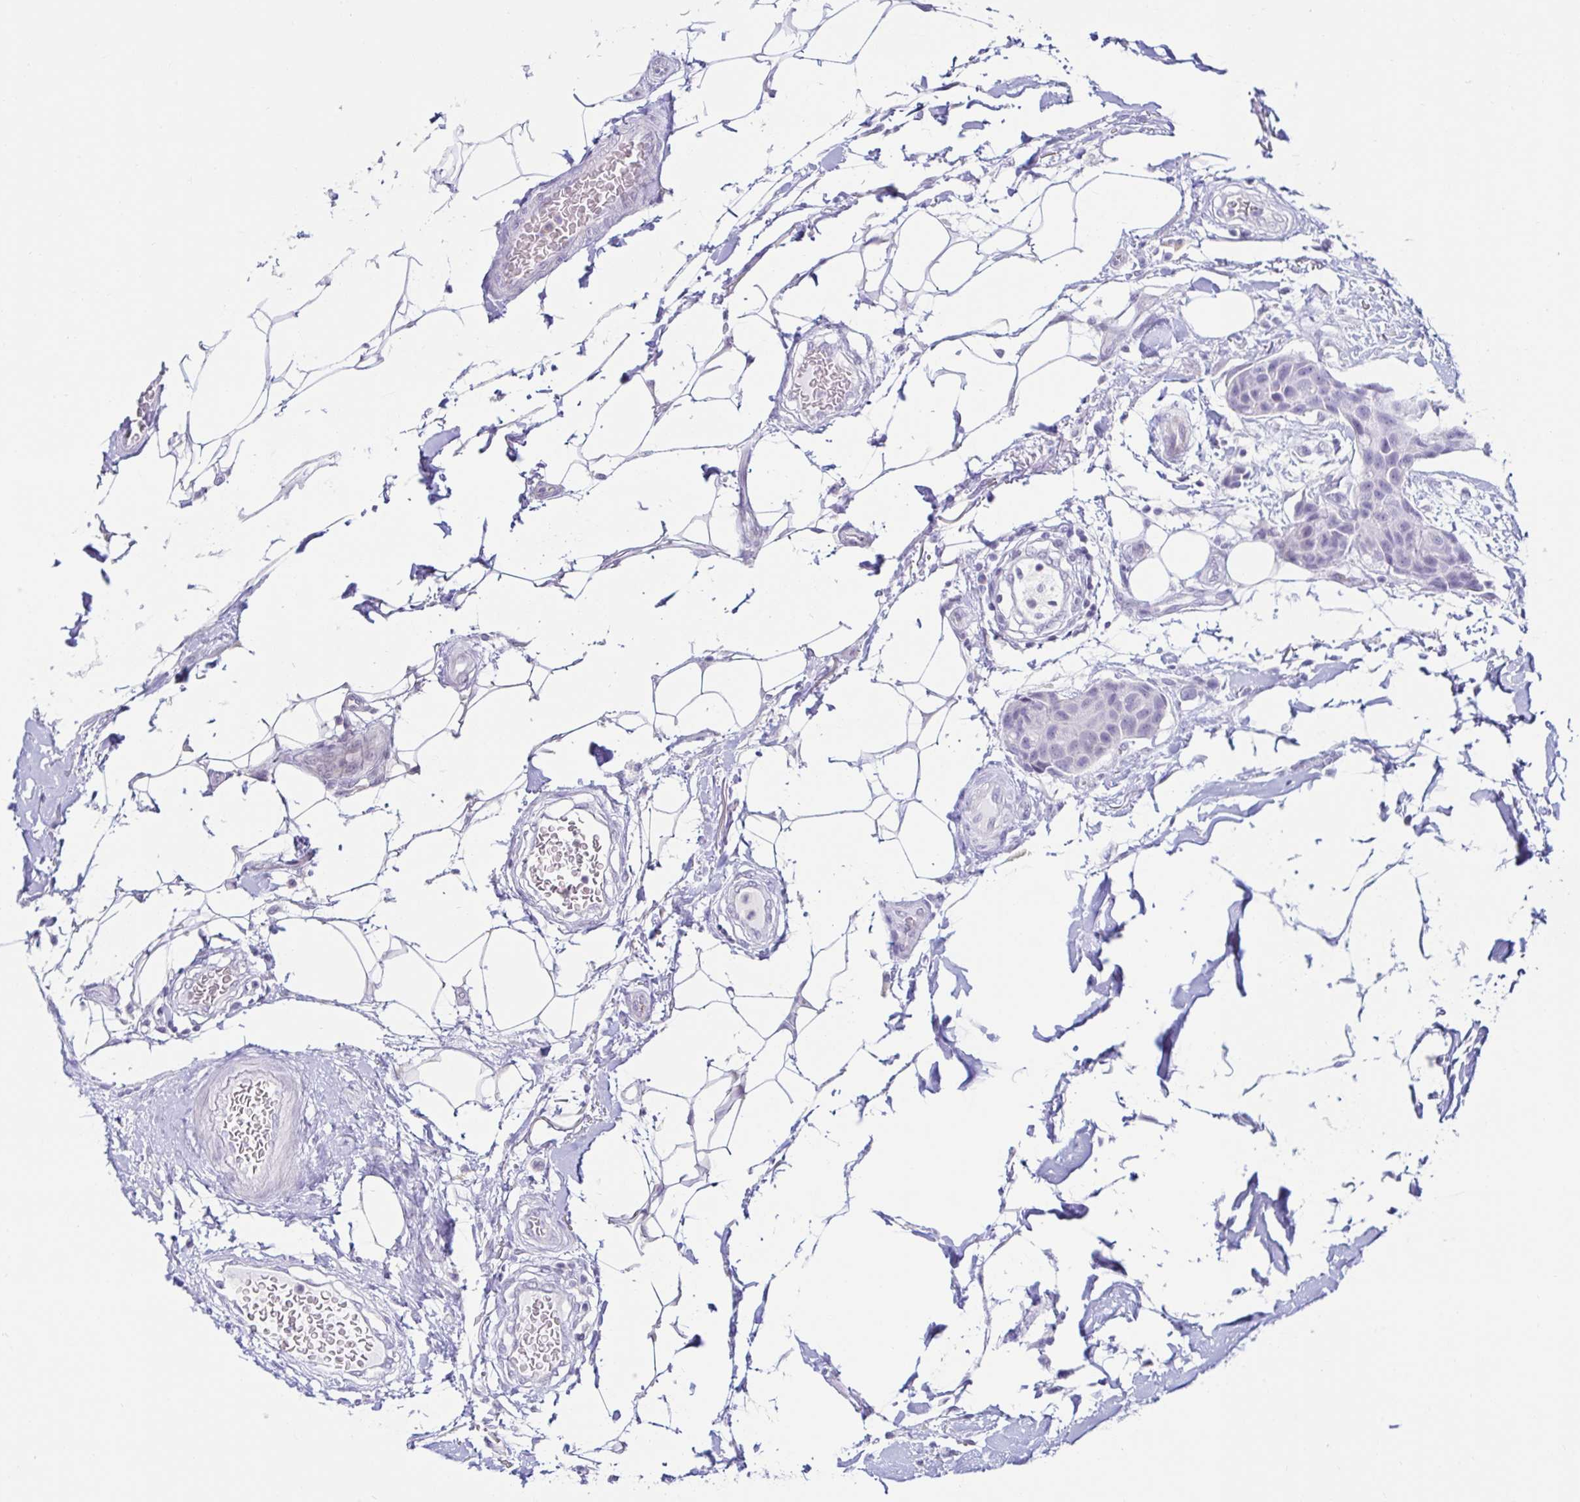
{"staining": {"intensity": "negative", "quantity": "none", "location": "none"}, "tissue": "breast cancer", "cell_type": "Tumor cells", "image_type": "cancer", "snomed": [{"axis": "morphology", "description": "Duct carcinoma"}, {"axis": "topography", "description": "Breast"}, {"axis": "topography", "description": "Lymph node"}], "caption": "Immunohistochemistry of breast intraductal carcinoma shows no expression in tumor cells. Brightfield microscopy of immunohistochemistry (IHC) stained with DAB (3,3'-diaminobenzidine) (brown) and hematoxylin (blue), captured at high magnification.", "gene": "BEST1", "patient": {"sex": "female", "age": 80}}